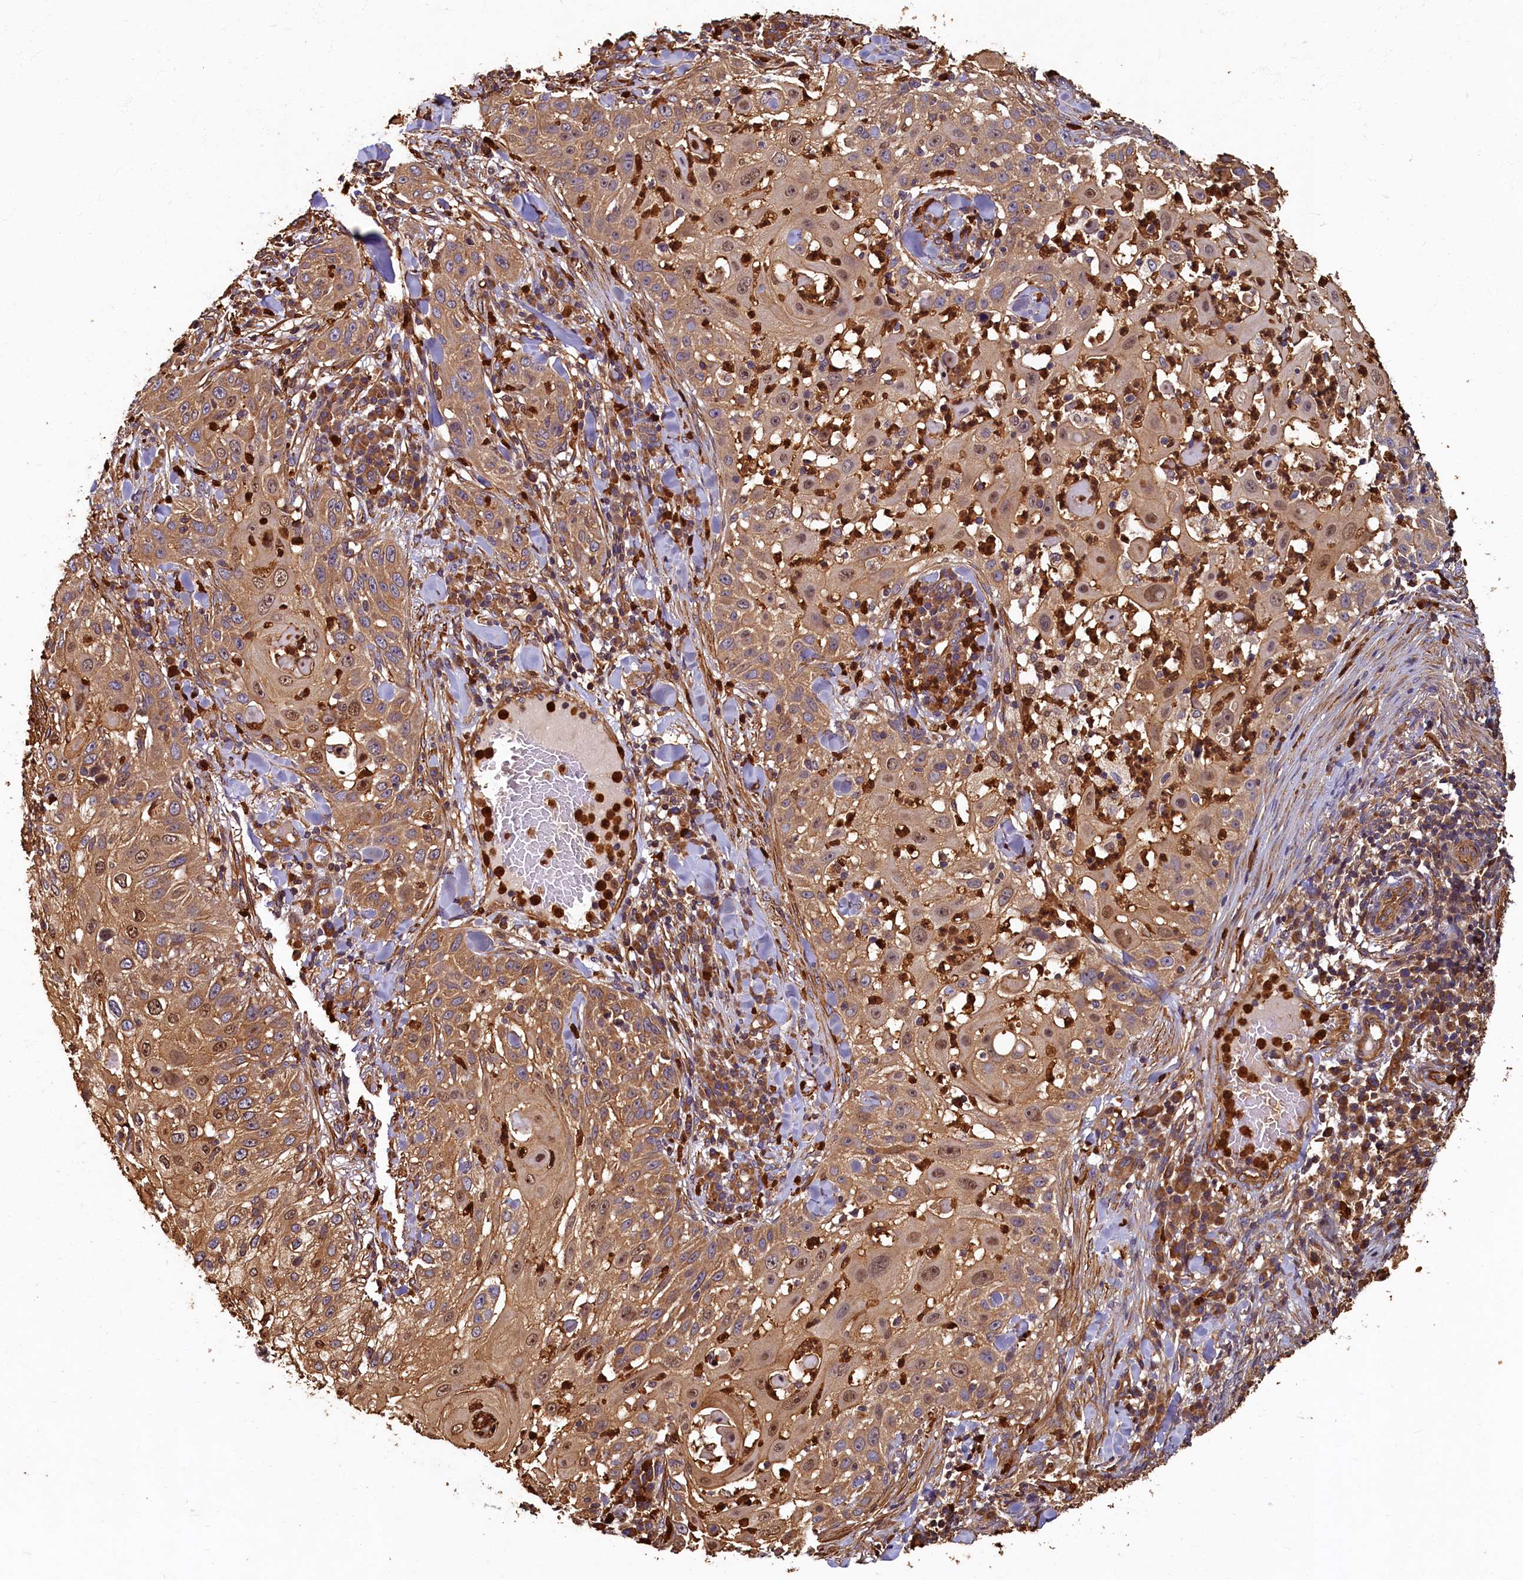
{"staining": {"intensity": "moderate", "quantity": ">75%", "location": "cytoplasmic/membranous"}, "tissue": "skin cancer", "cell_type": "Tumor cells", "image_type": "cancer", "snomed": [{"axis": "morphology", "description": "Squamous cell carcinoma, NOS"}, {"axis": "topography", "description": "Skin"}], "caption": "Squamous cell carcinoma (skin) stained with DAB IHC demonstrates medium levels of moderate cytoplasmic/membranous positivity in approximately >75% of tumor cells.", "gene": "CCDC102B", "patient": {"sex": "female", "age": 44}}